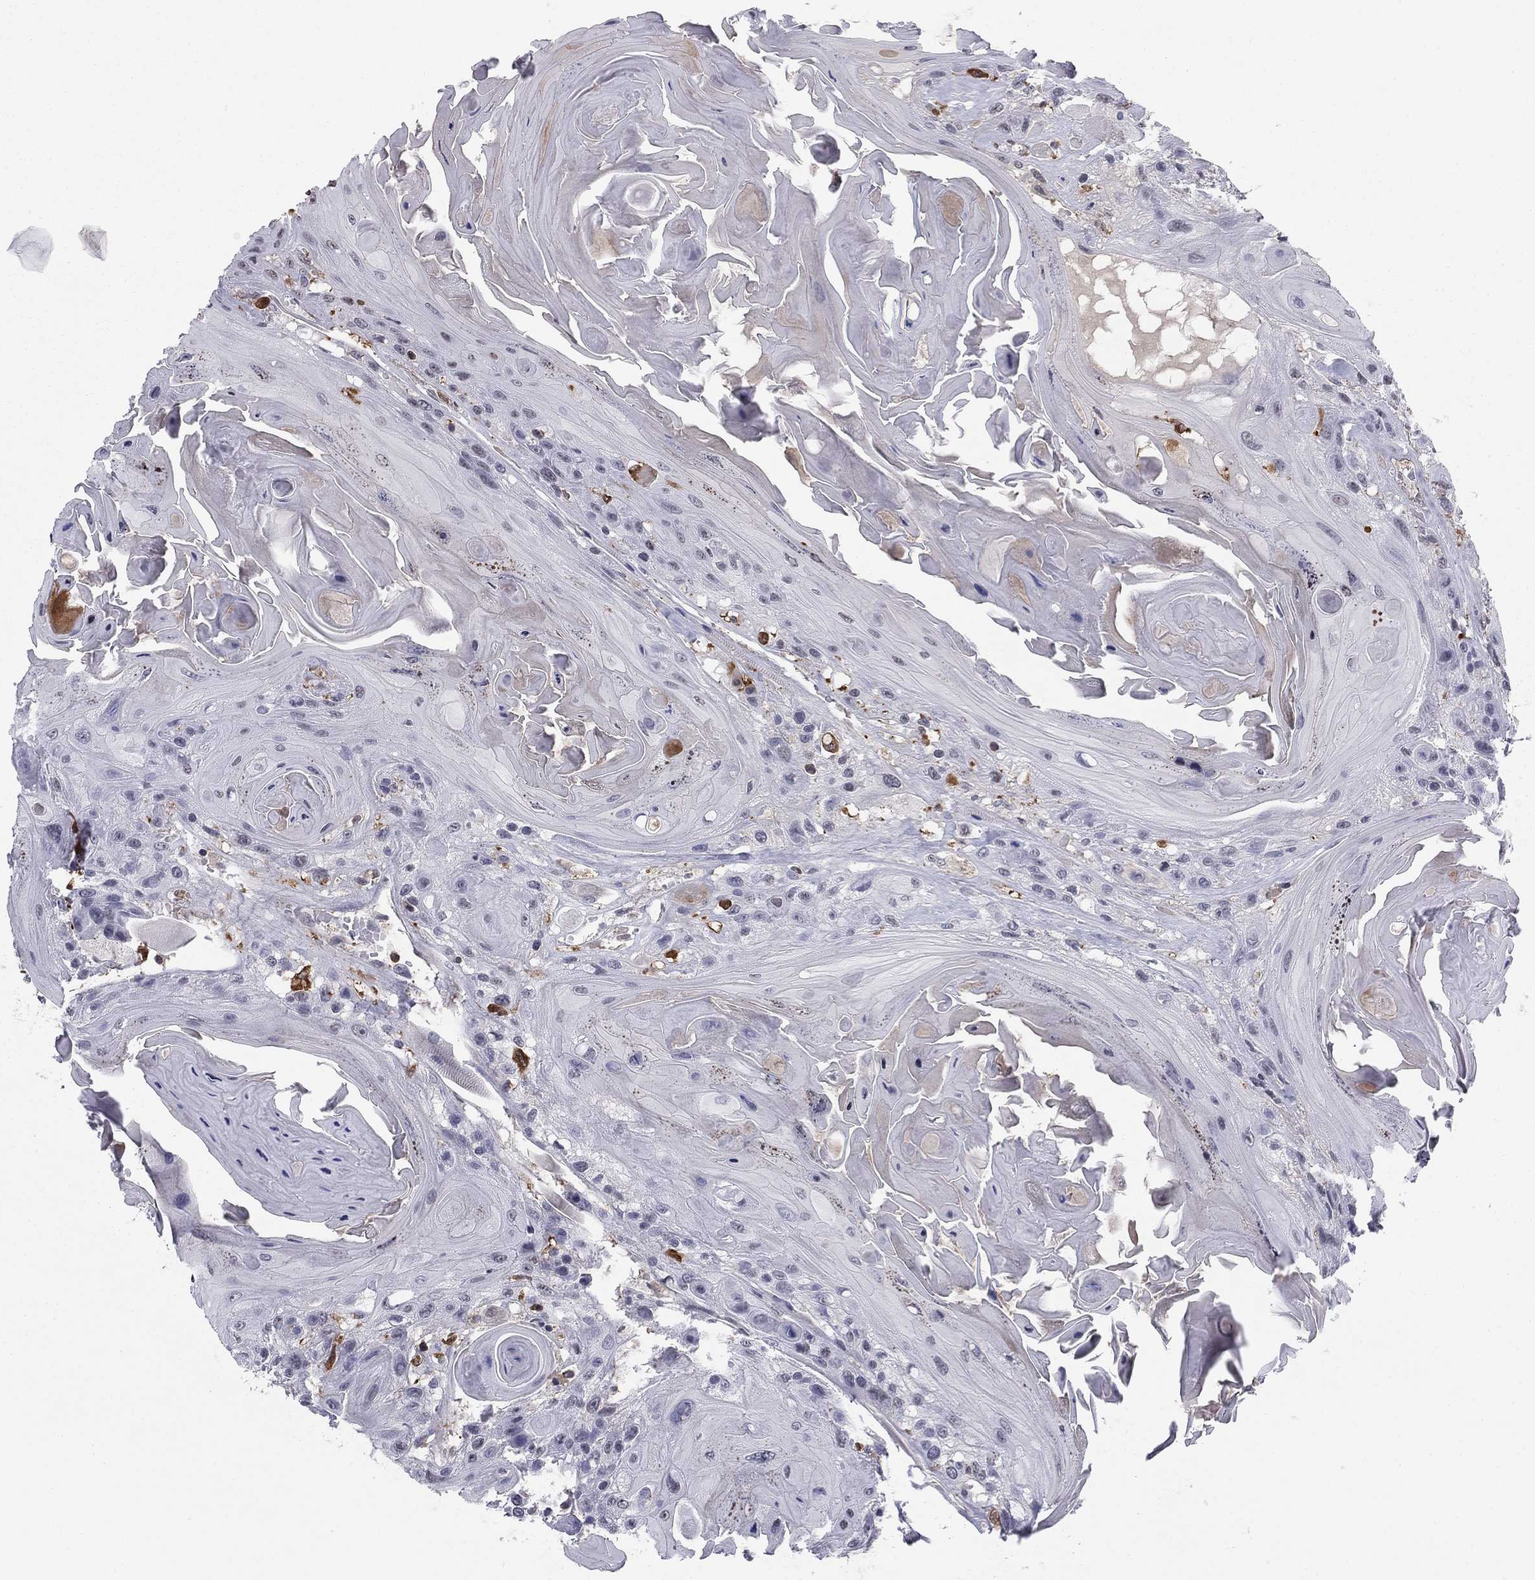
{"staining": {"intensity": "negative", "quantity": "none", "location": "none"}, "tissue": "head and neck cancer", "cell_type": "Tumor cells", "image_type": "cancer", "snomed": [{"axis": "morphology", "description": "Squamous cell carcinoma, NOS"}, {"axis": "topography", "description": "Head-Neck"}], "caption": "Immunohistochemistry (IHC) of human head and neck squamous cell carcinoma demonstrates no staining in tumor cells.", "gene": "PLCB2", "patient": {"sex": "female", "age": 59}}